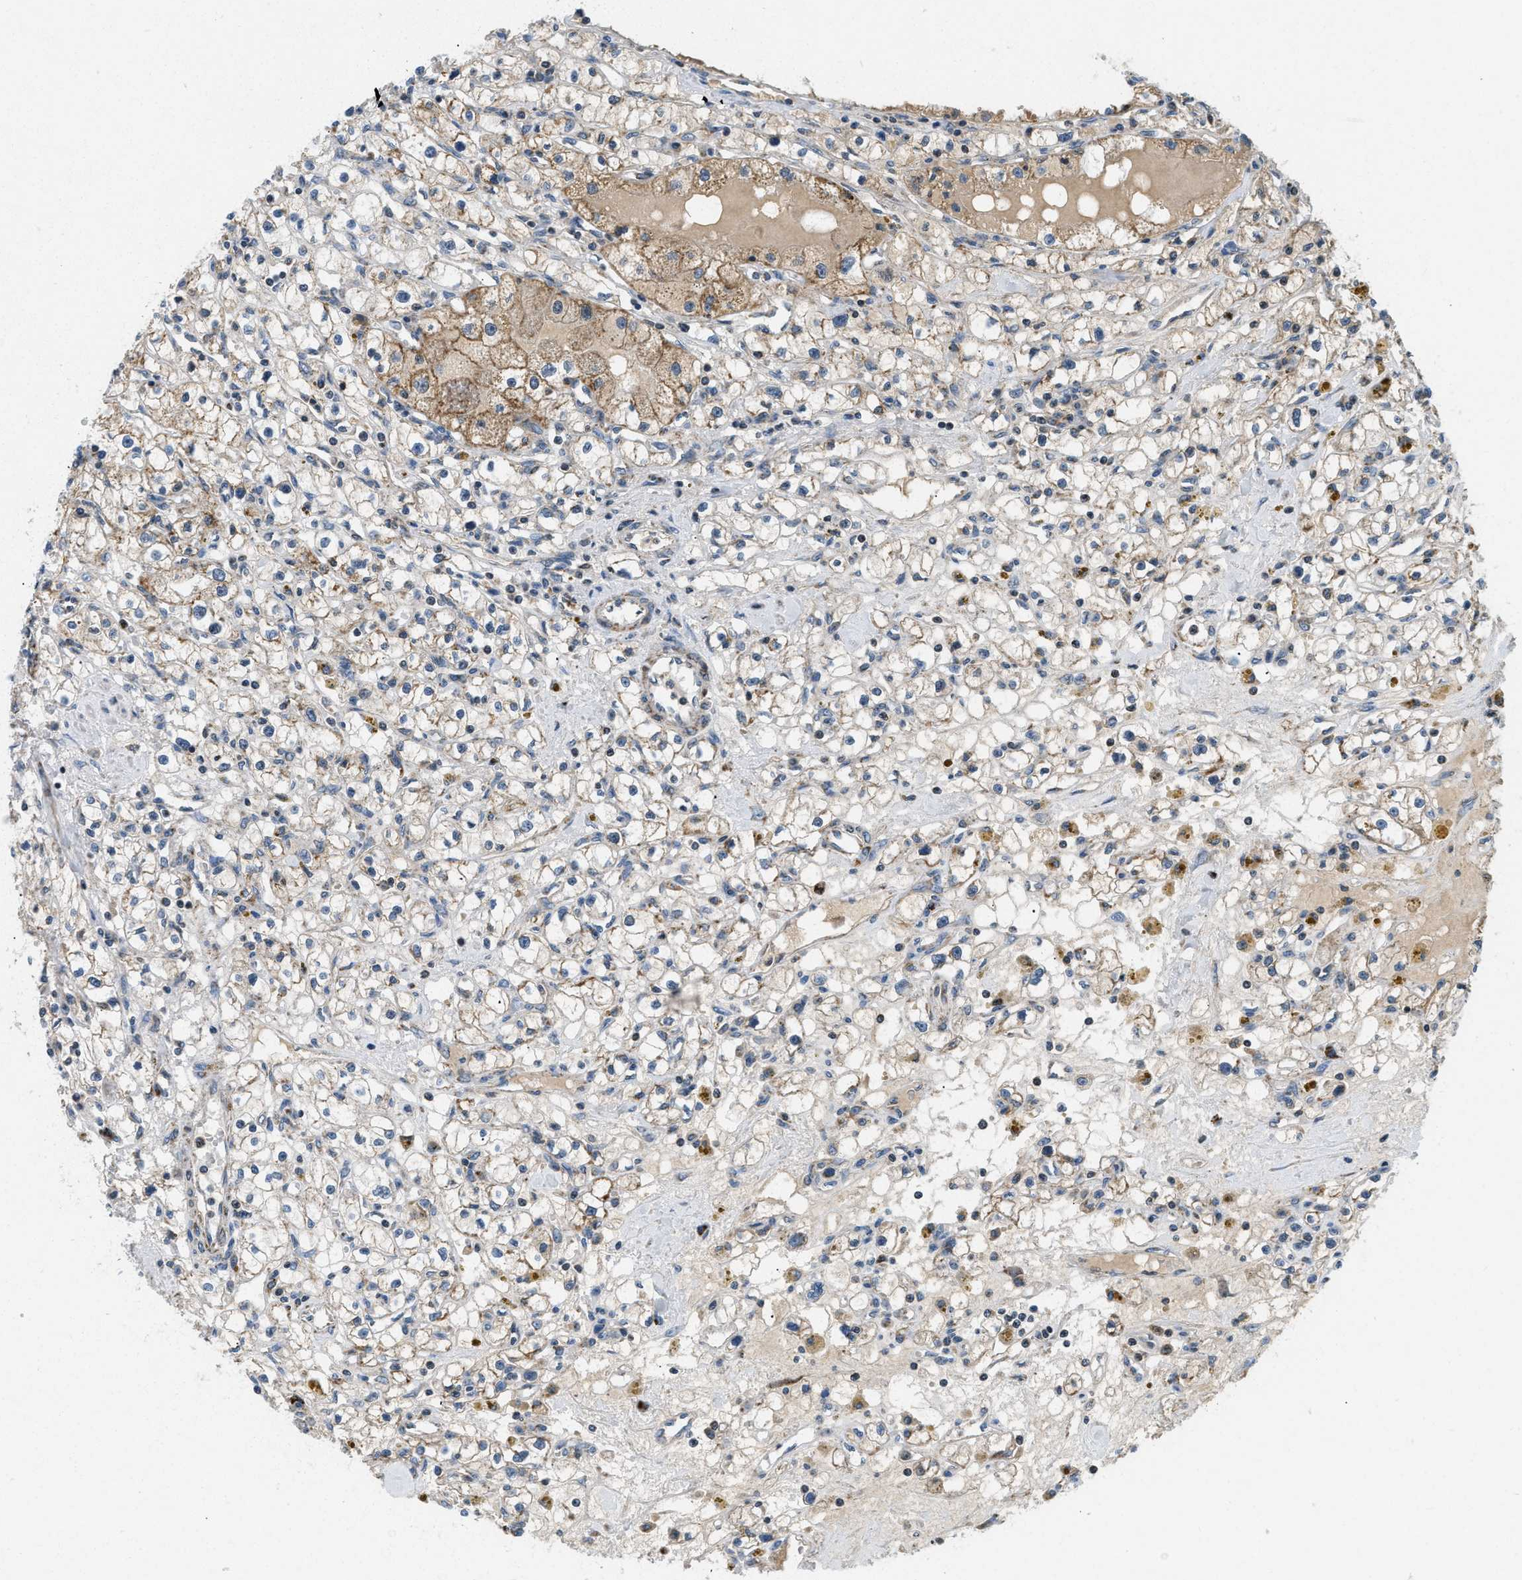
{"staining": {"intensity": "moderate", "quantity": ">75%", "location": "cytoplasmic/membranous"}, "tissue": "renal cancer", "cell_type": "Tumor cells", "image_type": "cancer", "snomed": [{"axis": "morphology", "description": "Adenocarcinoma, NOS"}, {"axis": "topography", "description": "Kidney"}], "caption": "Renal cancer (adenocarcinoma) was stained to show a protein in brown. There is medium levels of moderate cytoplasmic/membranous staining in about >75% of tumor cells.", "gene": "ACADVL", "patient": {"sex": "male", "age": 56}}